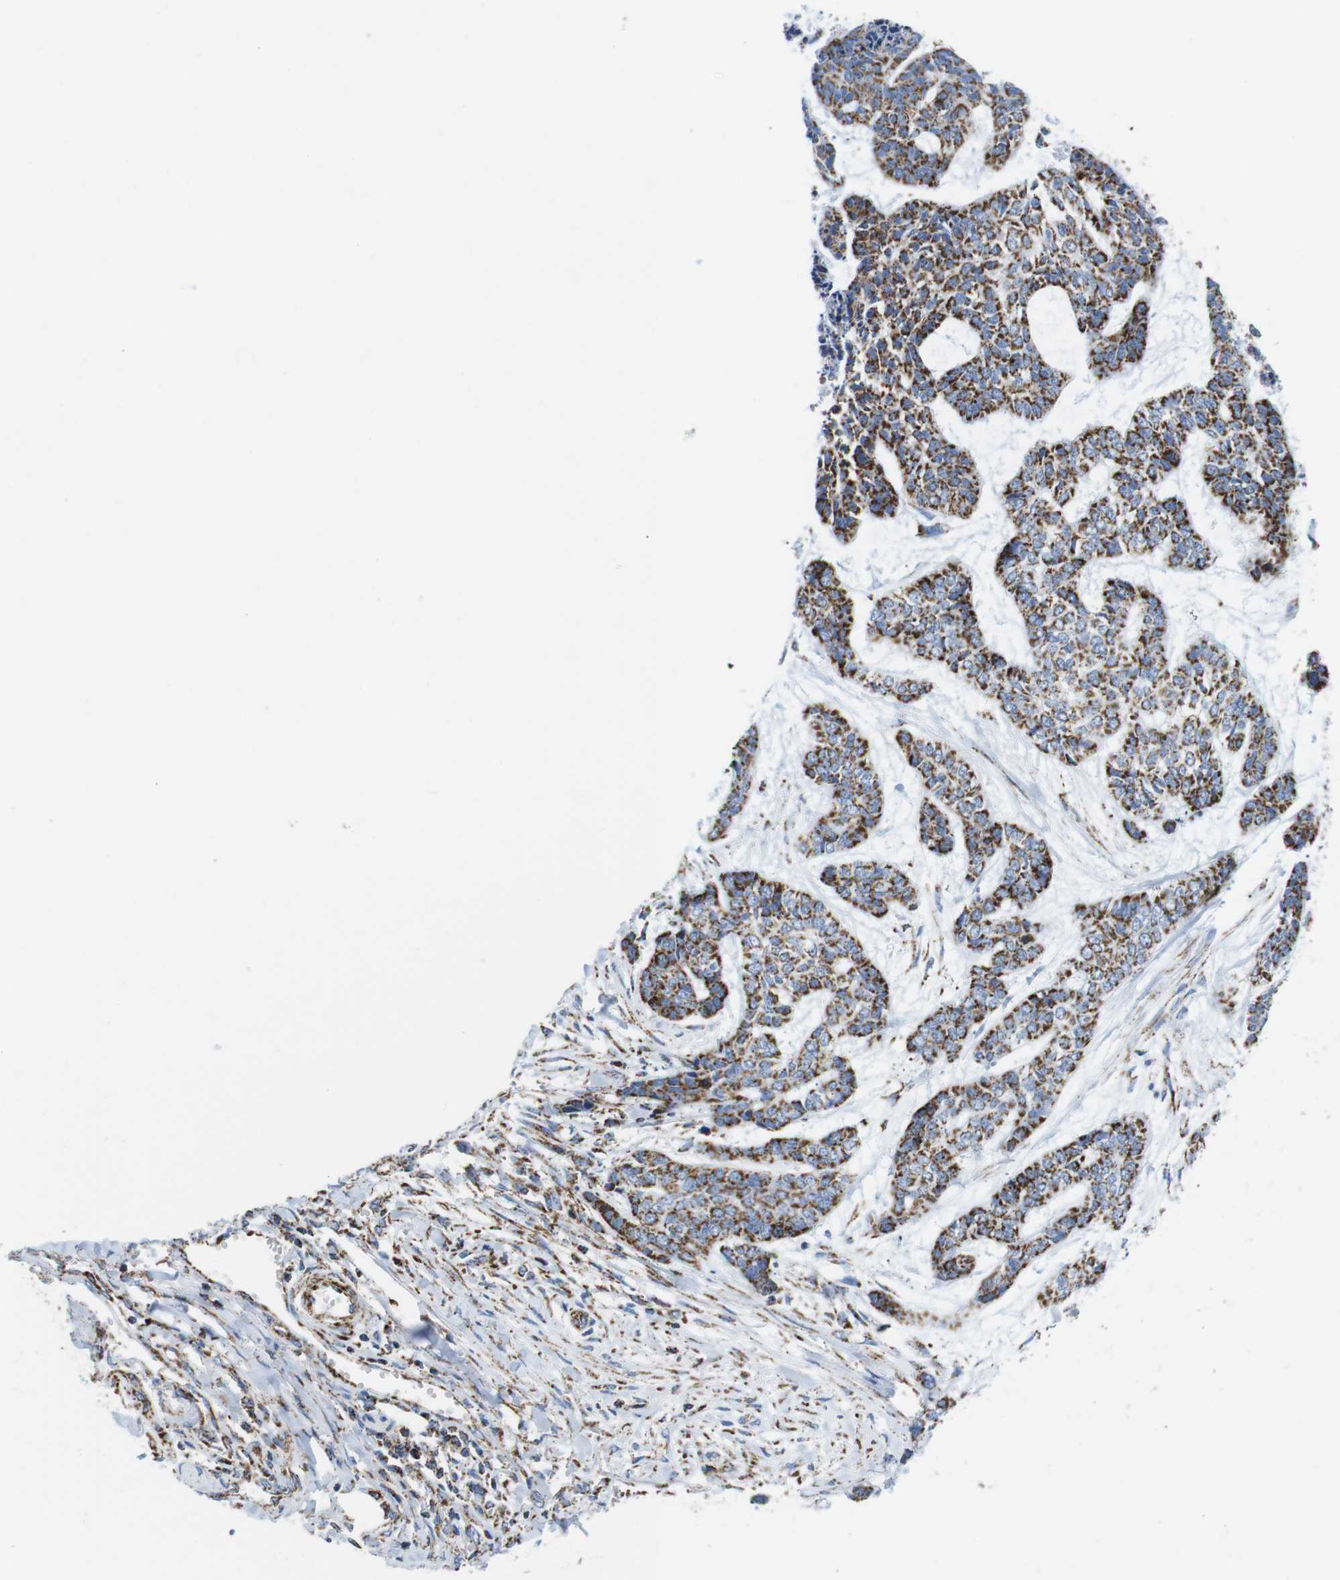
{"staining": {"intensity": "strong", "quantity": ">75%", "location": "cytoplasmic/membranous"}, "tissue": "skin cancer", "cell_type": "Tumor cells", "image_type": "cancer", "snomed": [{"axis": "morphology", "description": "Basal cell carcinoma"}, {"axis": "topography", "description": "Skin"}], "caption": "Tumor cells reveal high levels of strong cytoplasmic/membranous expression in approximately >75% of cells in human skin cancer.", "gene": "ATP5PO", "patient": {"sex": "female", "age": 64}}